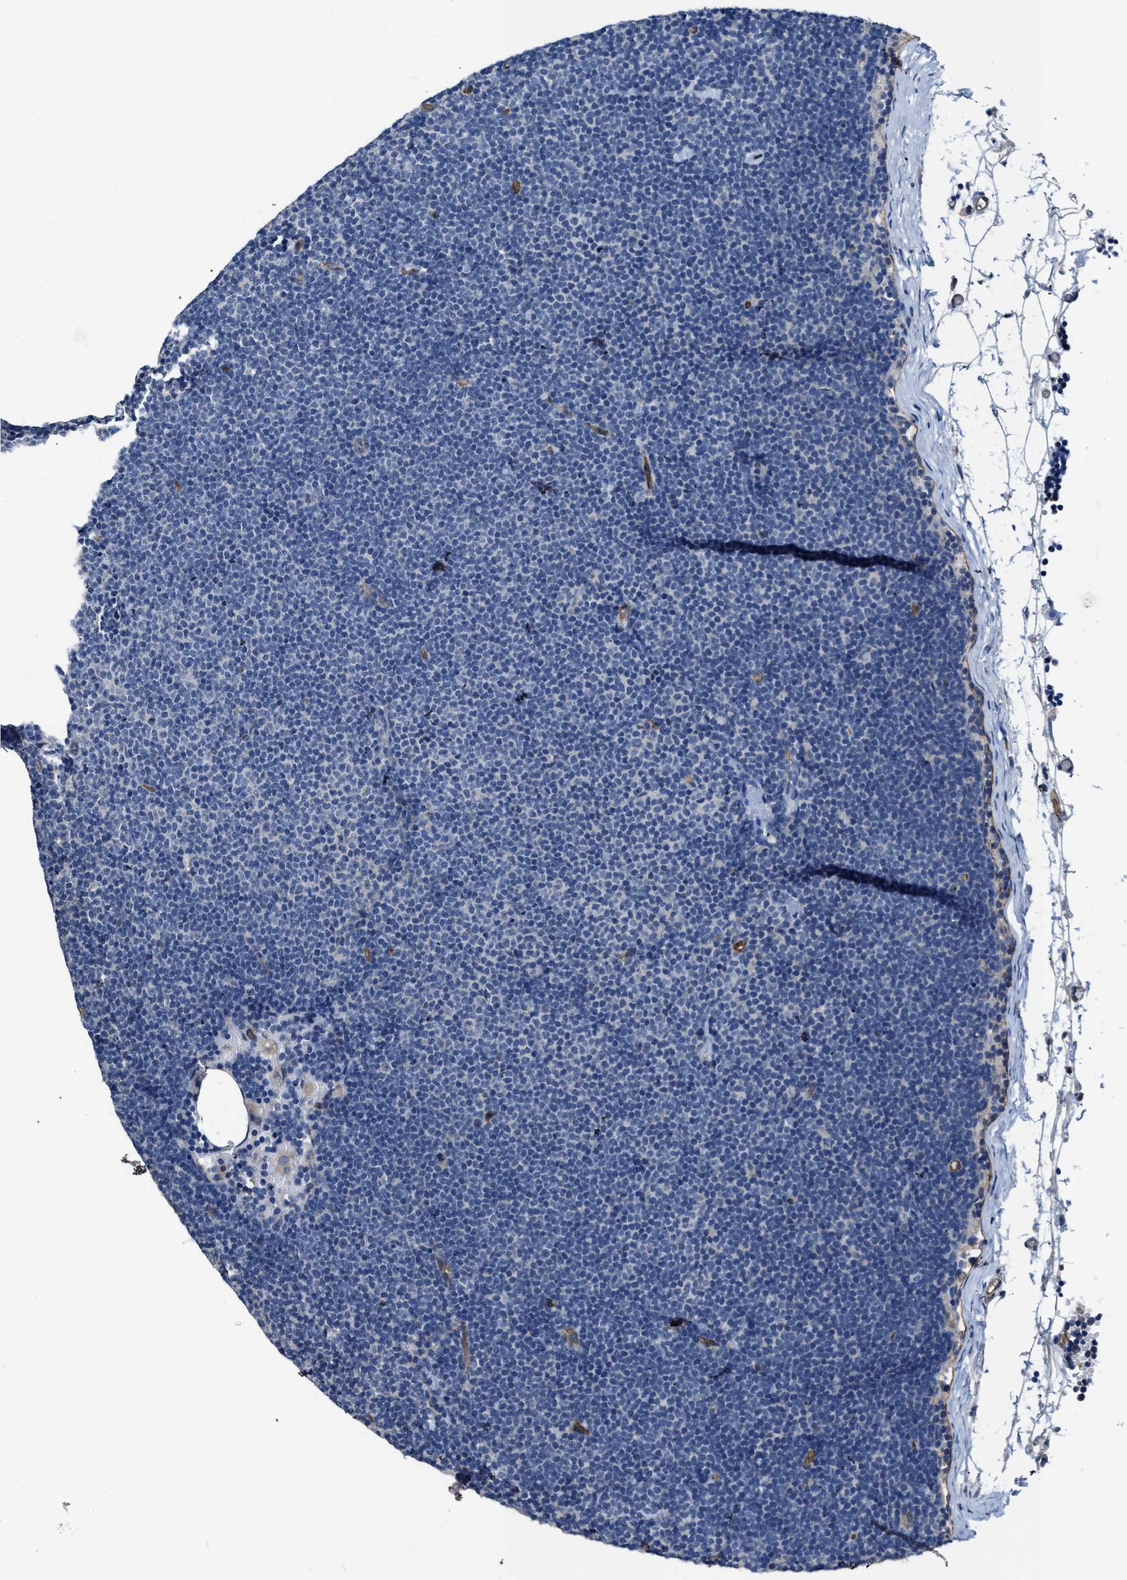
{"staining": {"intensity": "negative", "quantity": "none", "location": "none"}, "tissue": "lymphoma", "cell_type": "Tumor cells", "image_type": "cancer", "snomed": [{"axis": "morphology", "description": "Malignant lymphoma, non-Hodgkin's type, Low grade"}, {"axis": "topography", "description": "Lymph node"}], "caption": "Human lymphoma stained for a protein using IHC exhibits no positivity in tumor cells.", "gene": "C22orf42", "patient": {"sex": "female", "age": 53}}